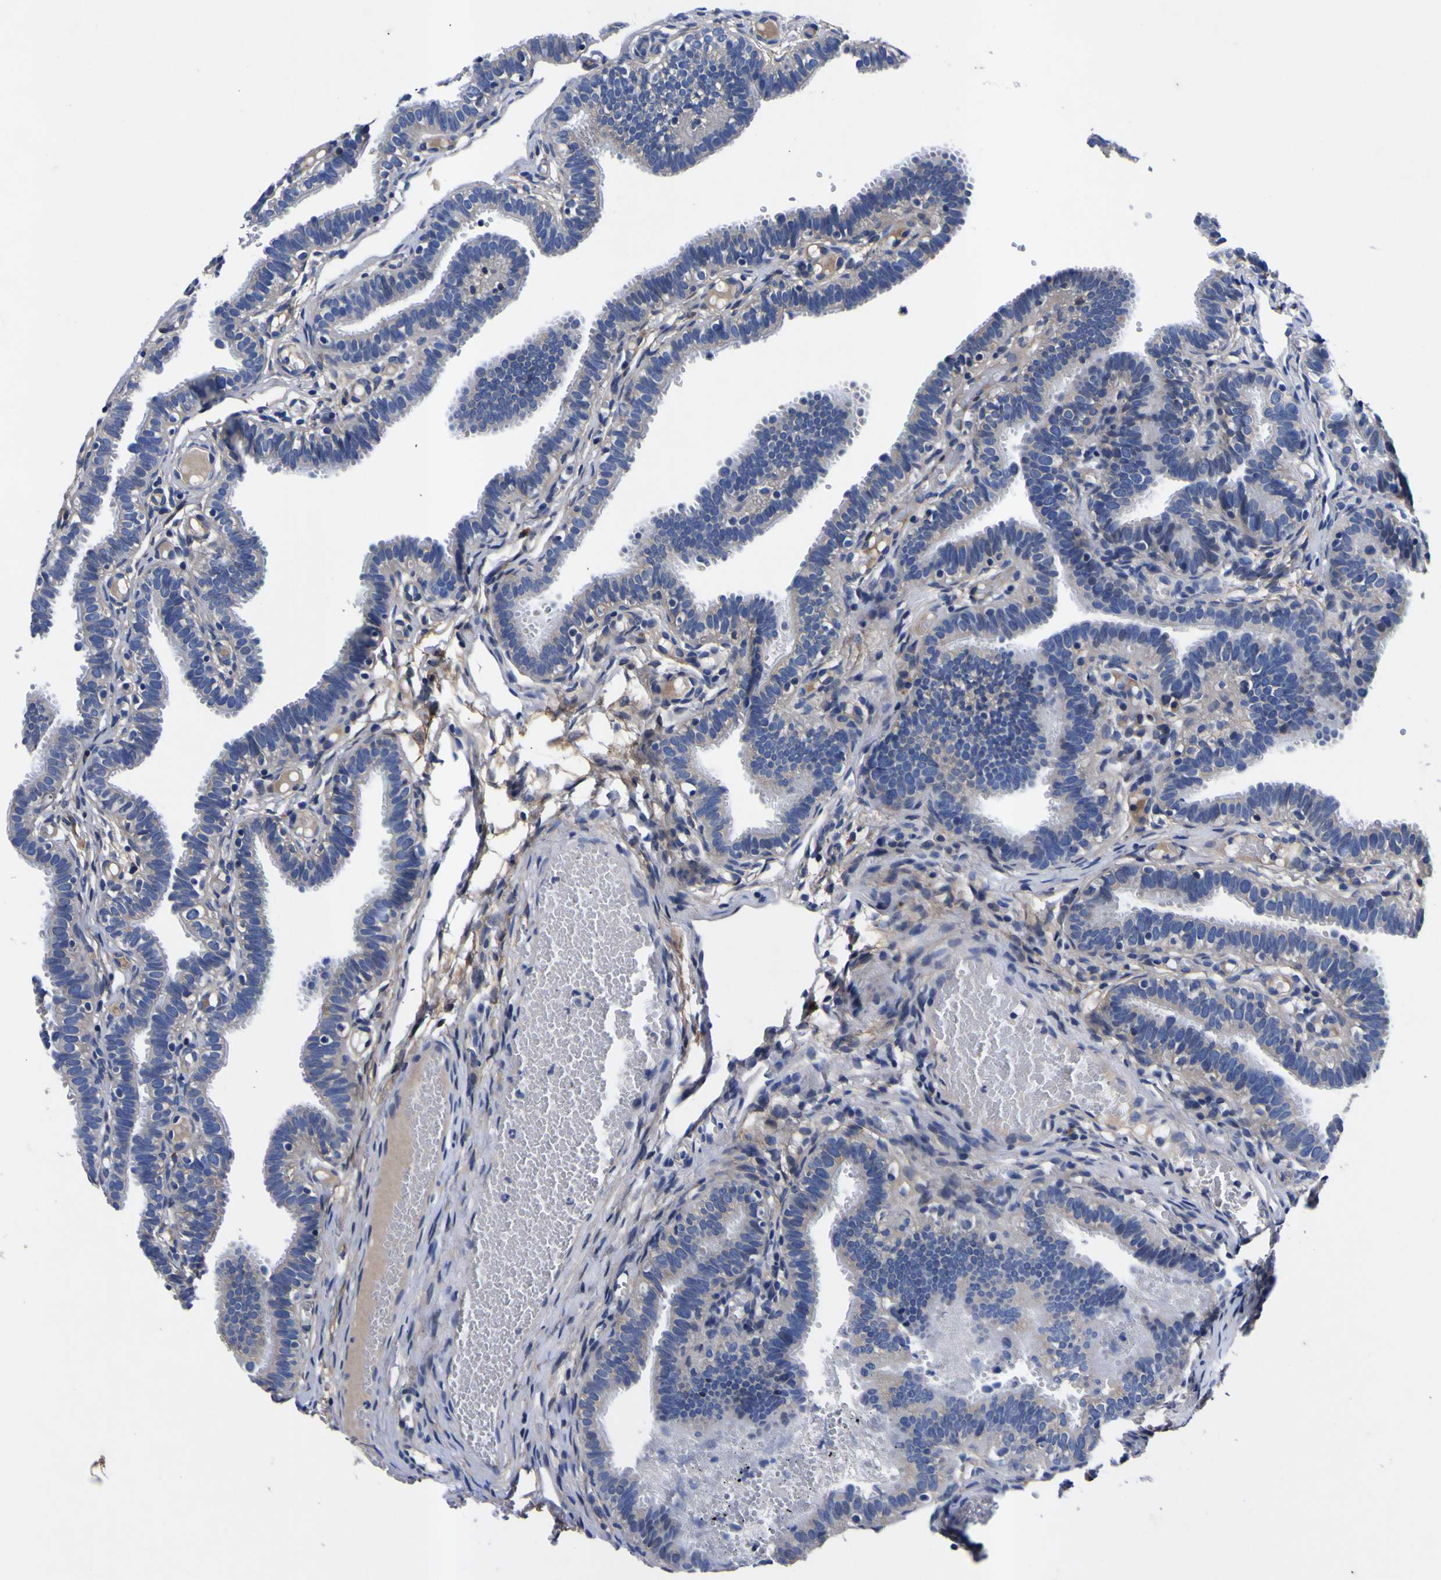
{"staining": {"intensity": "negative", "quantity": "none", "location": "none"}, "tissue": "fallopian tube", "cell_type": "Glandular cells", "image_type": "normal", "snomed": [{"axis": "morphology", "description": "Normal tissue, NOS"}, {"axis": "topography", "description": "Fallopian tube"}, {"axis": "topography", "description": "Placenta"}], "caption": "Glandular cells are negative for brown protein staining in unremarkable fallopian tube. The staining is performed using DAB brown chromogen with nuclei counter-stained in using hematoxylin.", "gene": "VASN", "patient": {"sex": "female", "age": 34}}